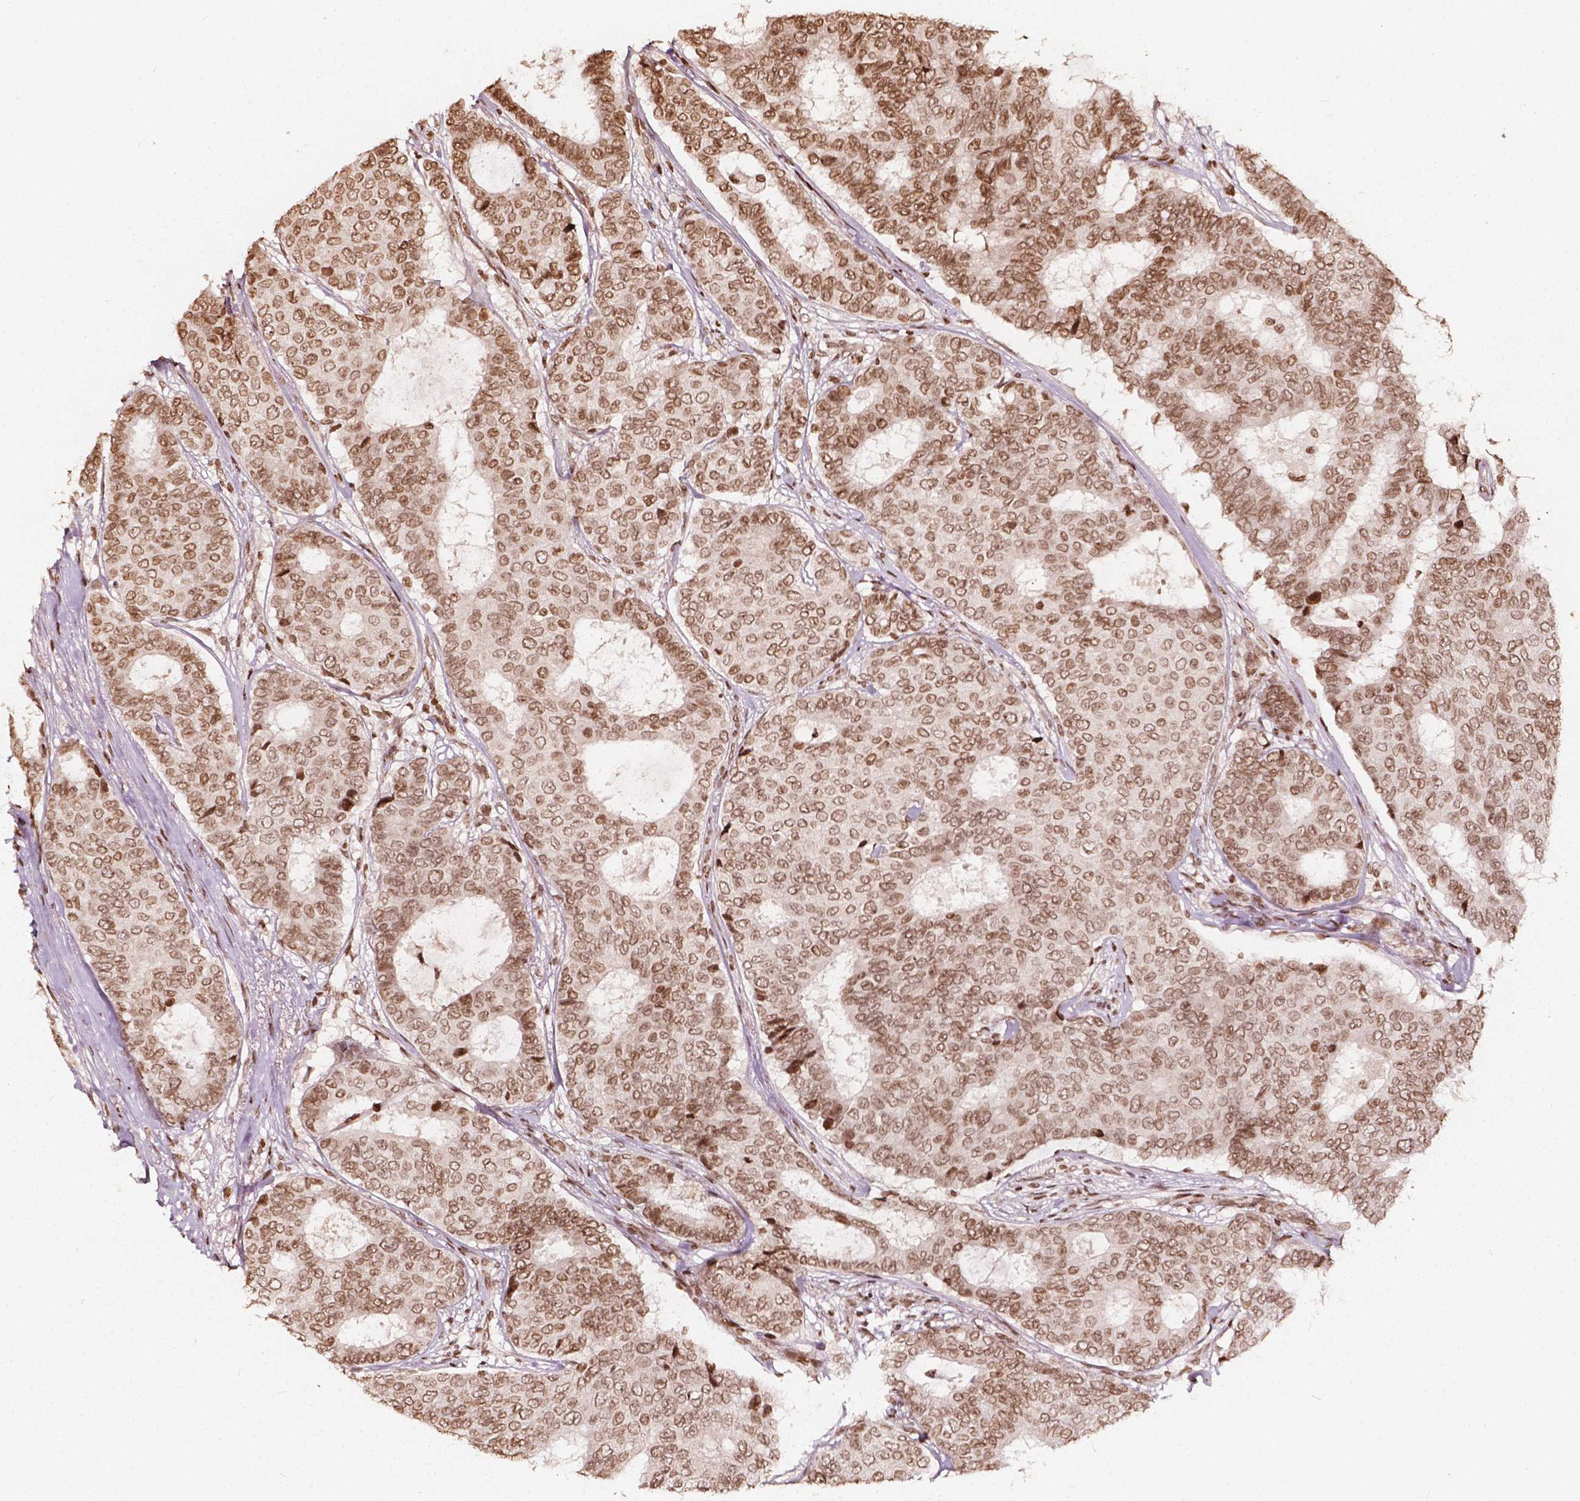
{"staining": {"intensity": "weak", "quantity": ">75%", "location": "nuclear"}, "tissue": "breast cancer", "cell_type": "Tumor cells", "image_type": "cancer", "snomed": [{"axis": "morphology", "description": "Duct carcinoma"}, {"axis": "topography", "description": "Breast"}], "caption": "Protein positivity by immunohistochemistry reveals weak nuclear expression in about >75% of tumor cells in invasive ductal carcinoma (breast).", "gene": "H3C14", "patient": {"sex": "female", "age": 75}}